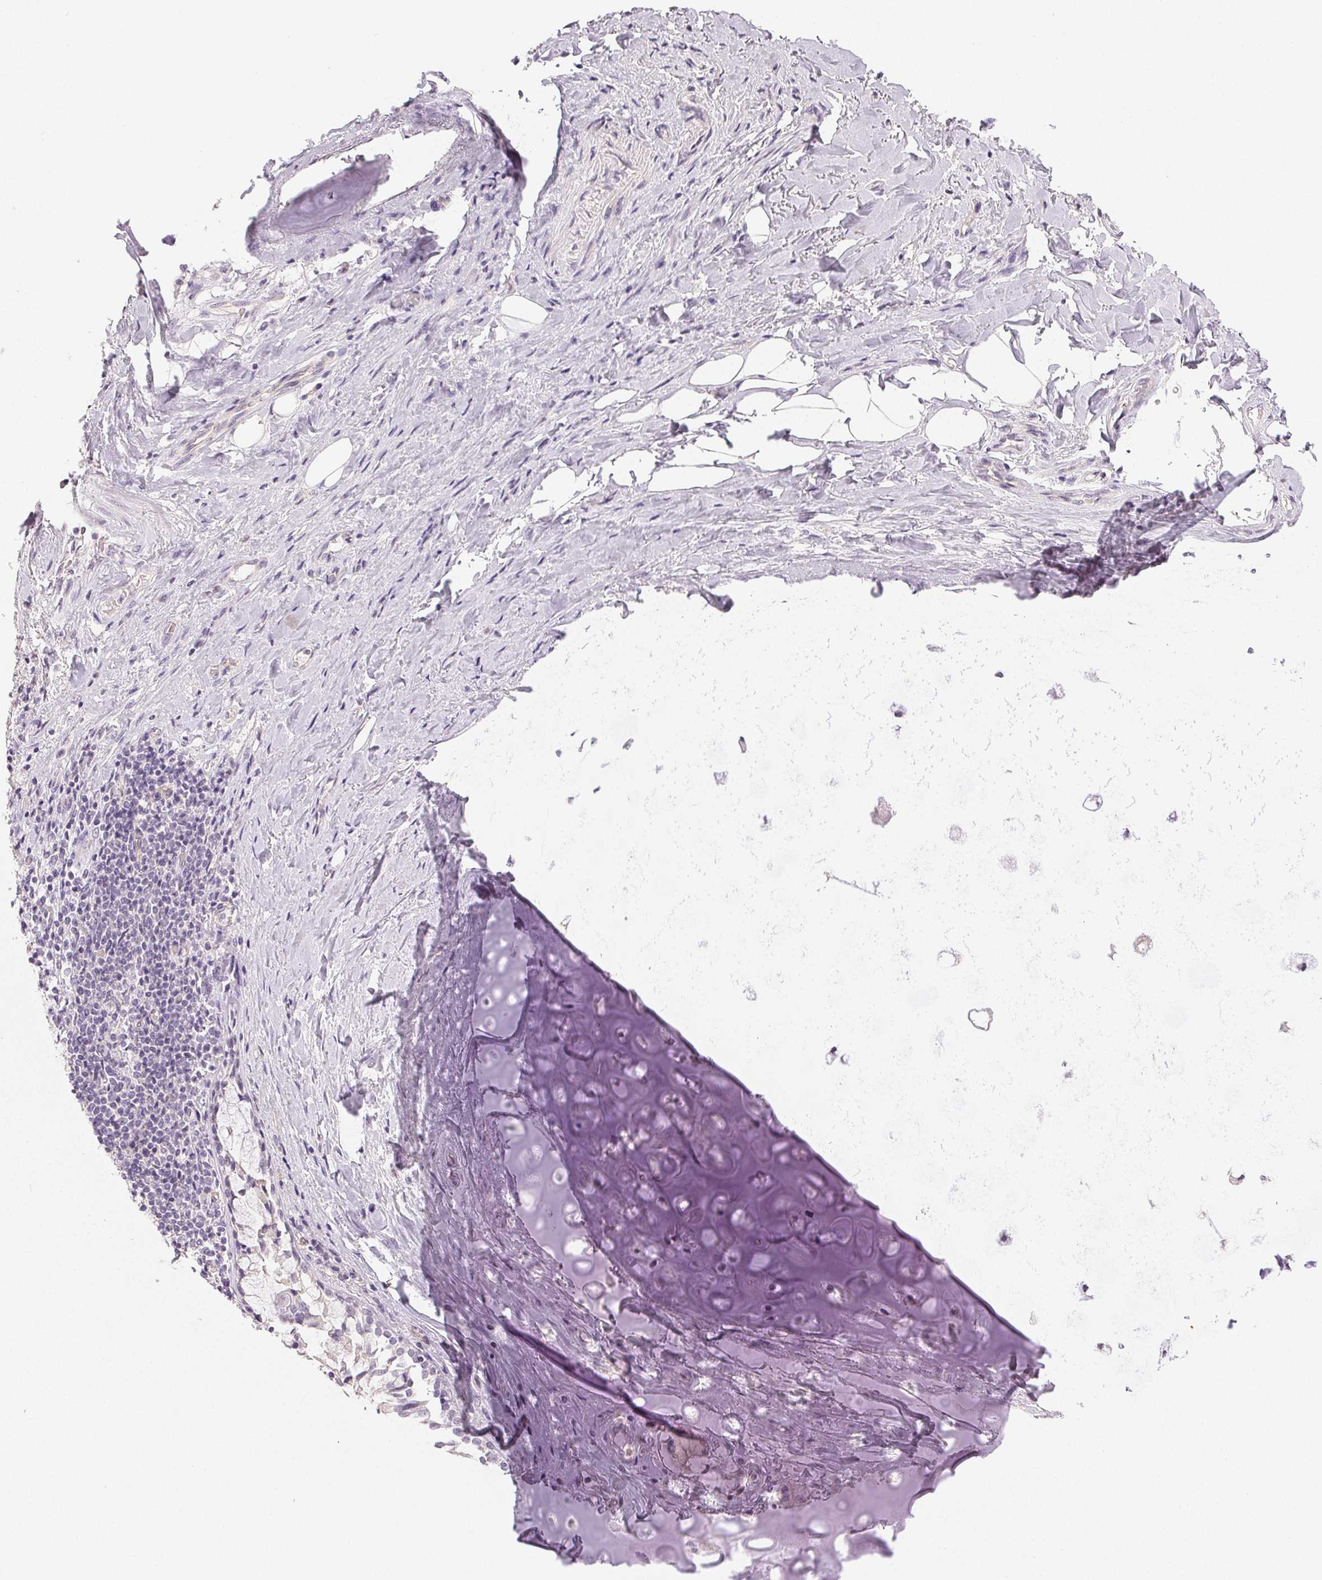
{"staining": {"intensity": "negative", "quantity": "none", "location": "none"}, "tissue": "adipose tissue", "cell_type": "Adipocytes", "image_type": "normal", "snomed": [{"axis": "morphology", "description": "Normal tissue, NOS"}, {"axis": "topography", "description": "Cartilage tissue"}, {"axis": "topography", "description": "Bronchus"}], "caption": "This photomicrograph is of unremarkable adipose tissue stained with immunohistochemistry to label a protein in brown with the nuclei are counter-stained blue. There is no positivity in adipocytes.", "gene": "PLCB1", "patient": {"sex": "male", "age": 64}}